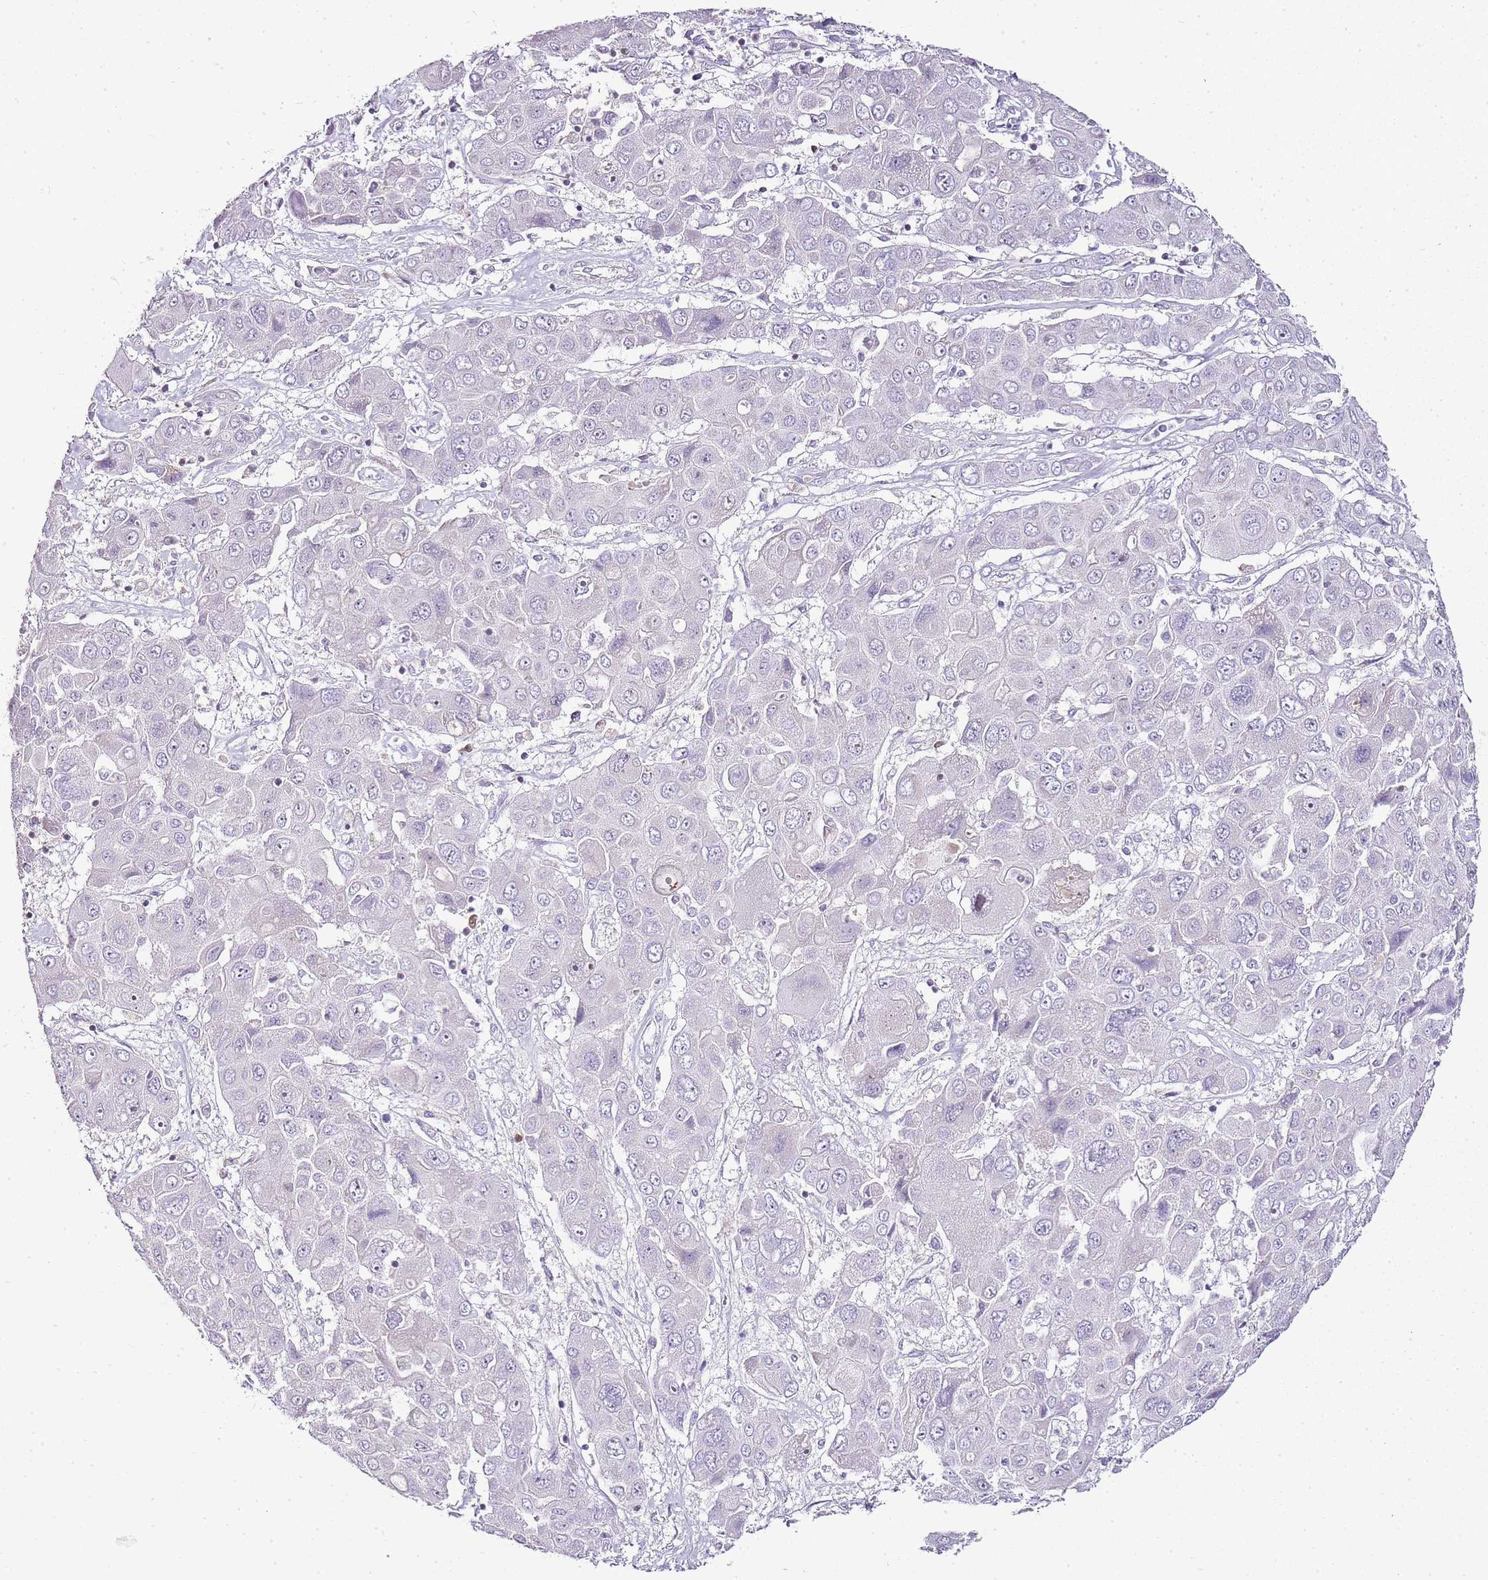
{"staining": {"intensity": "negative", "quantity": "none", "location": "none"}, "tissue": "liver cancer", "cell_type": "Tumor cells", "image_type": "cancer", "snomed": [{"axis": "morphology", "description": "Cholangiocarcinoma"}, {"axis": "topography", "description": "Liver"}], "caption": "Liver cholangiocarcinoma stained for a protein using immunohistochemistry demonstrates no positivity tumor cells.", "gene": "ZBP1", "patient": {"sex": "male", "age": 67}}